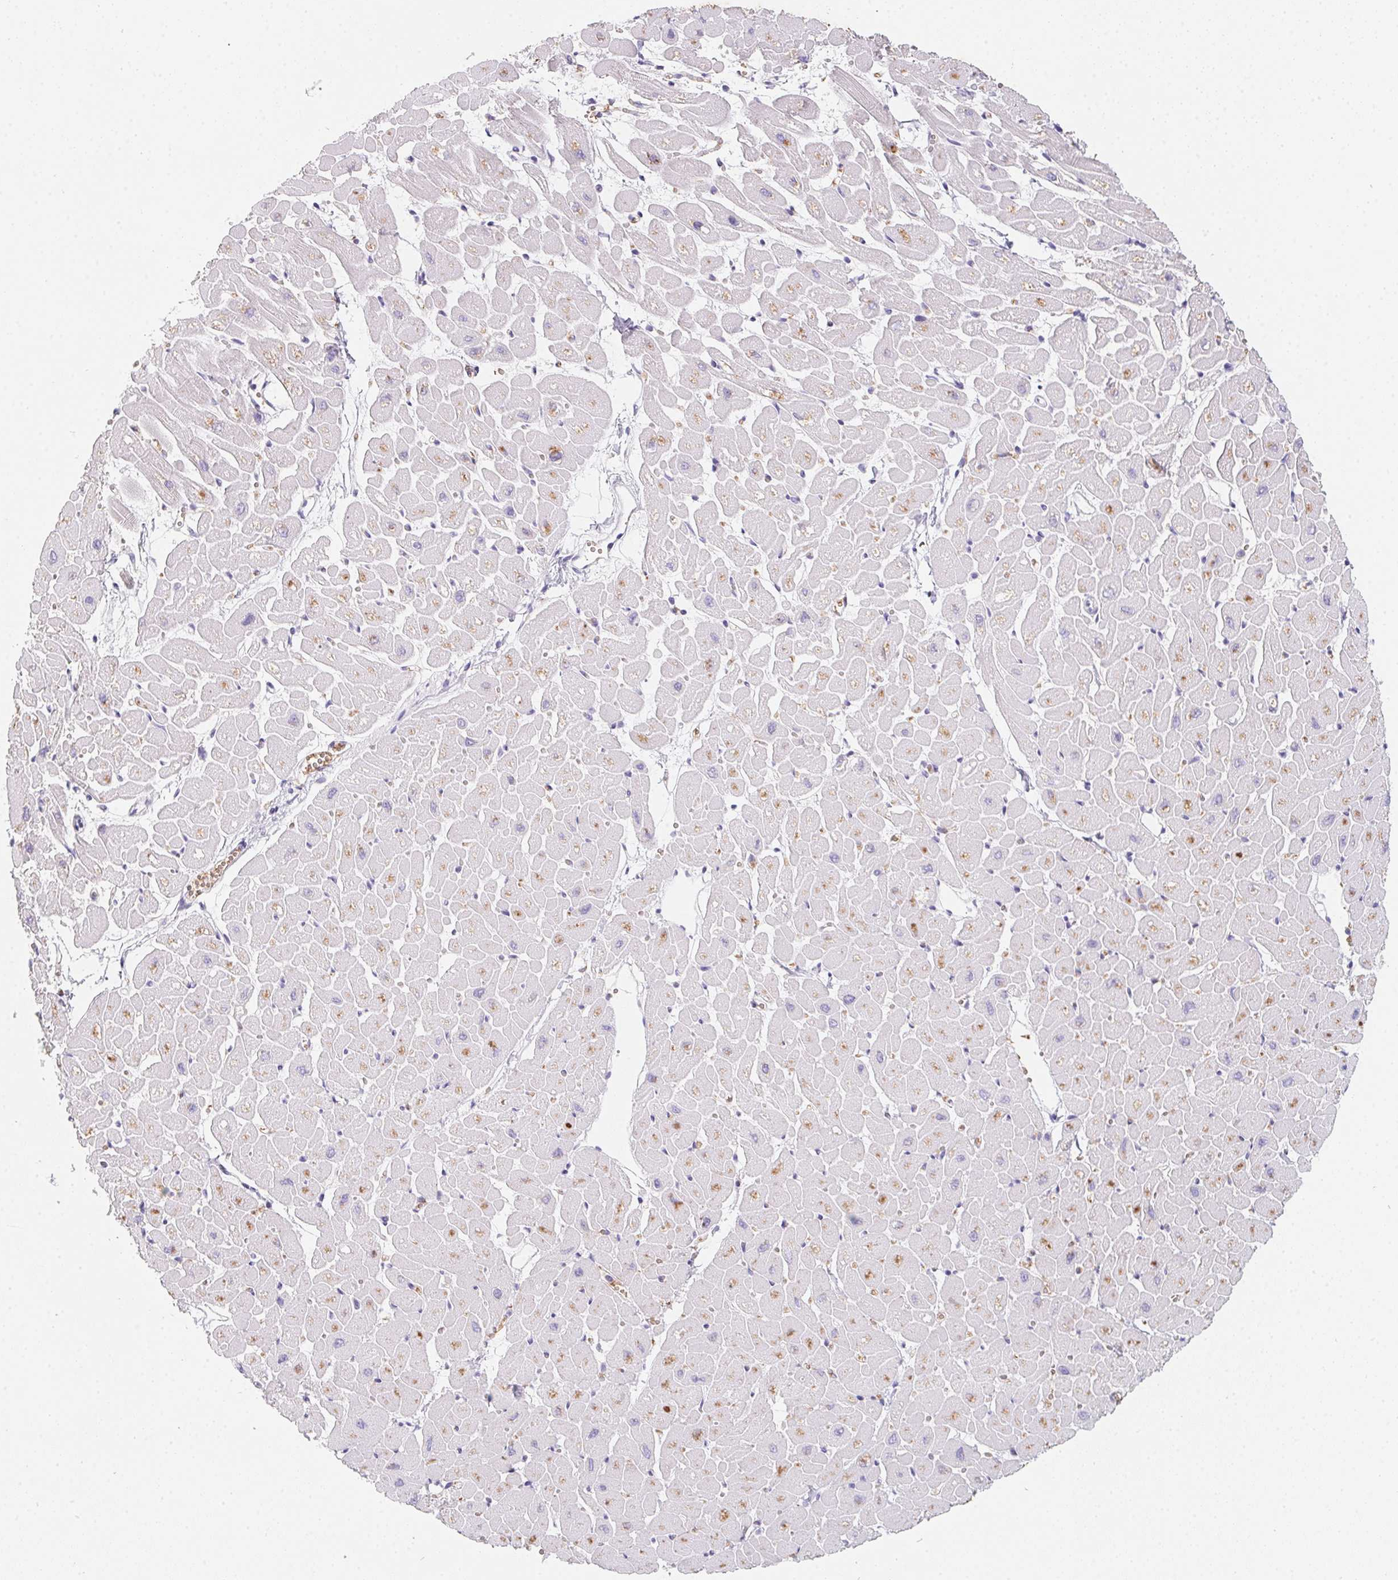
{"staining": {"intensity": "weak", "quantity": "25%-75%", "location": "cytoplasmic/membranous"}, "tissue": "heart muscle", "cell_type": "Cardiomyocytes", "image_type": "normal", "snomed": [{"axis": "morphology", "description": "Normal tissue, NOS"}, {"axis": "topography", "description": "Heart"}], "caption": "Human heart muscle stained for a protein (brown) exhibits weak cytoplasmic/membranous positive positivity in approximately 25%-75% of cardiomyocytes.", "gene": "DCD", "patient": {"sex": "male", "age": 57}}